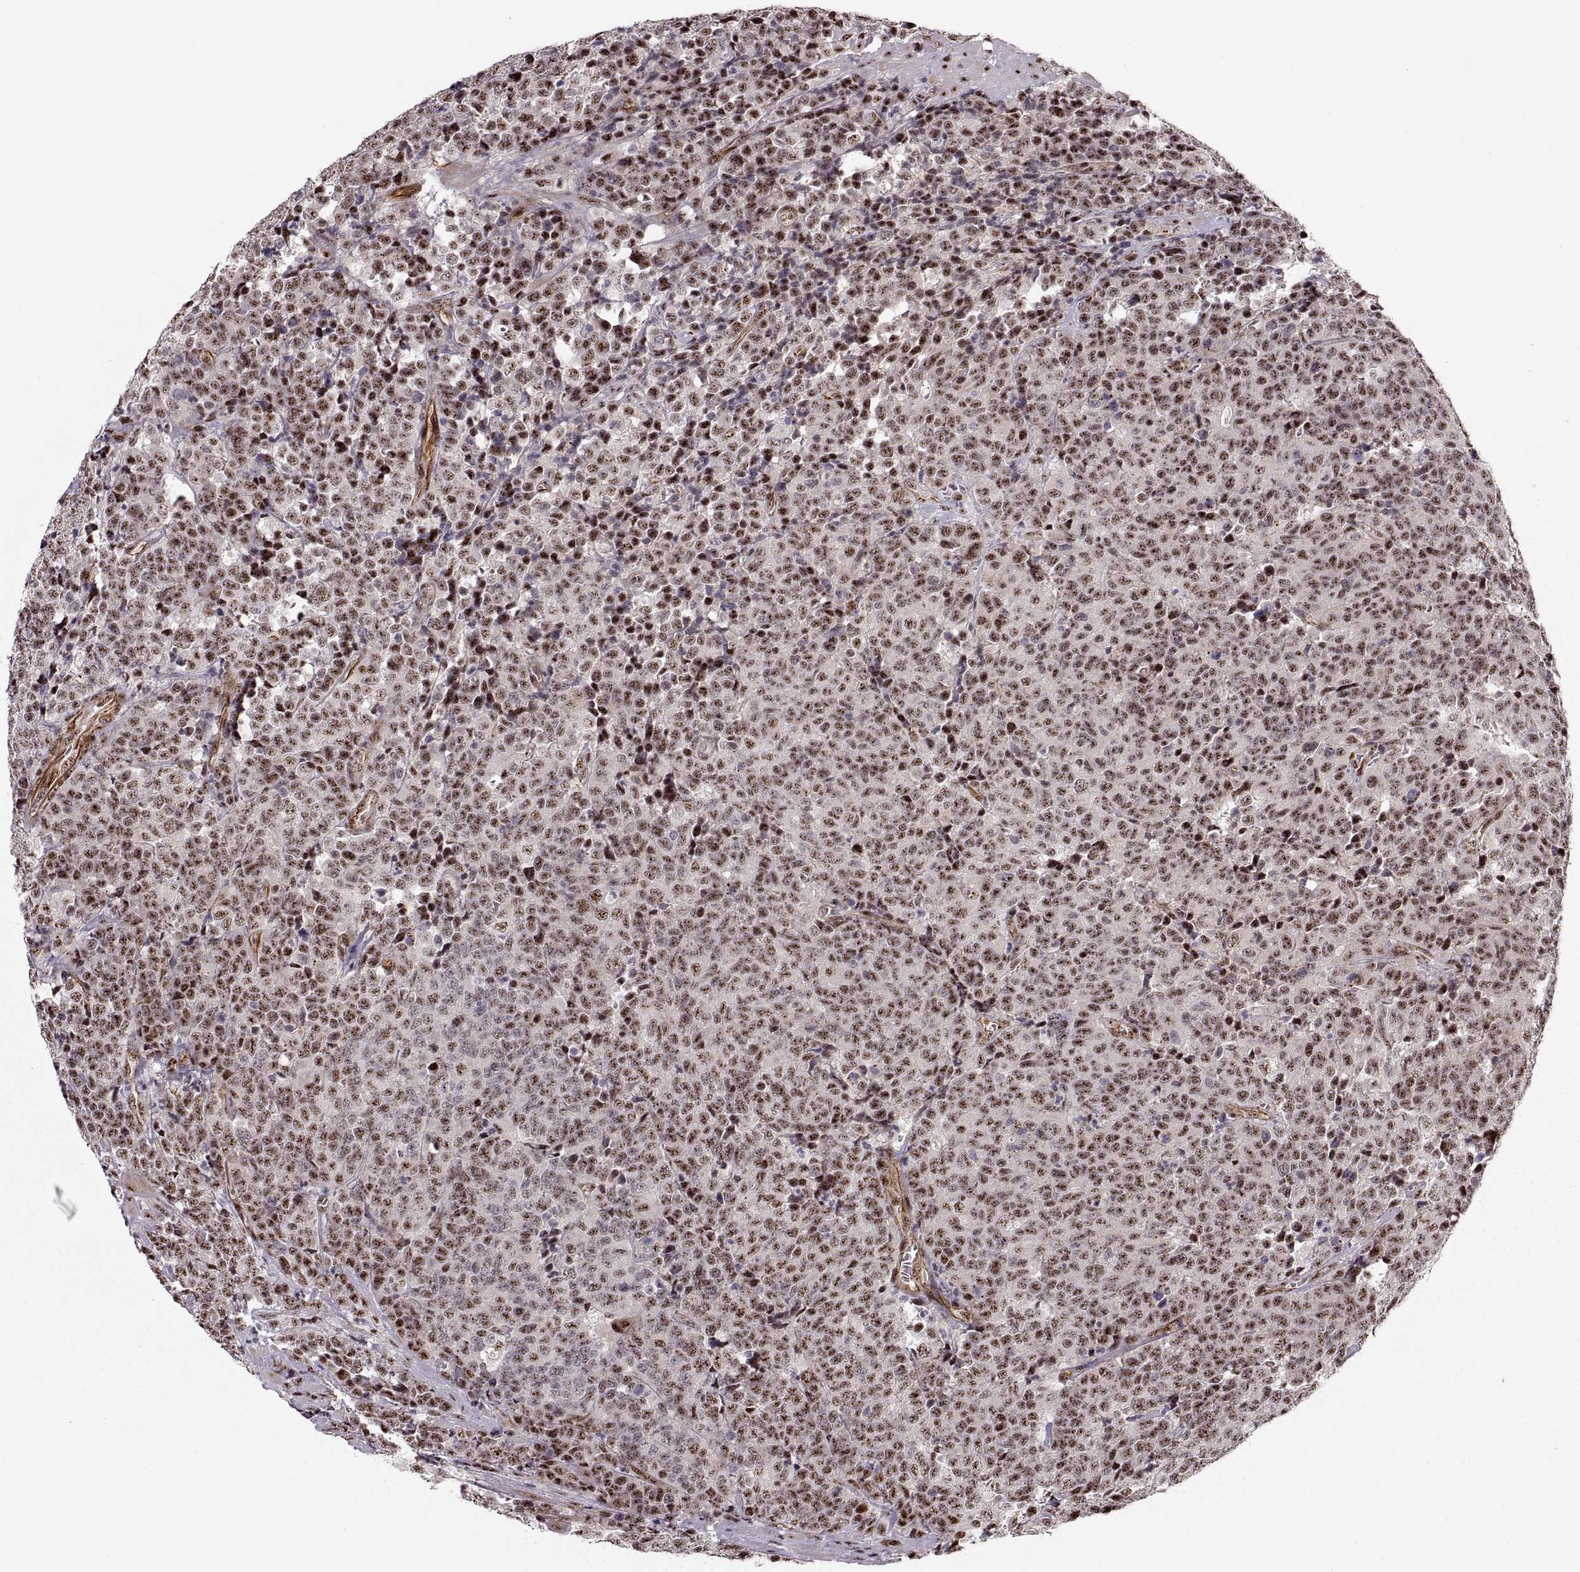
{"staining": {"intensity": "strong", "quantity": "25%-75%", "location": "nuclear"}, "tissue": "prostate cancer", "cell_type": "Tumor cells", "image_type": "cancer", "snomed": [{"axis": "morphology", "description": "Adenocarcinoma, NOS"}, {"axis": "topography", "description": "Prostate"}], "caption": "Strong nuclear protein positivity is present in about 25%-75% of tumor cells in prostate cancer (adenocarcinoma).", "gene": "ZCCHC17", "patient": {"sex": "male", "age": 67}}